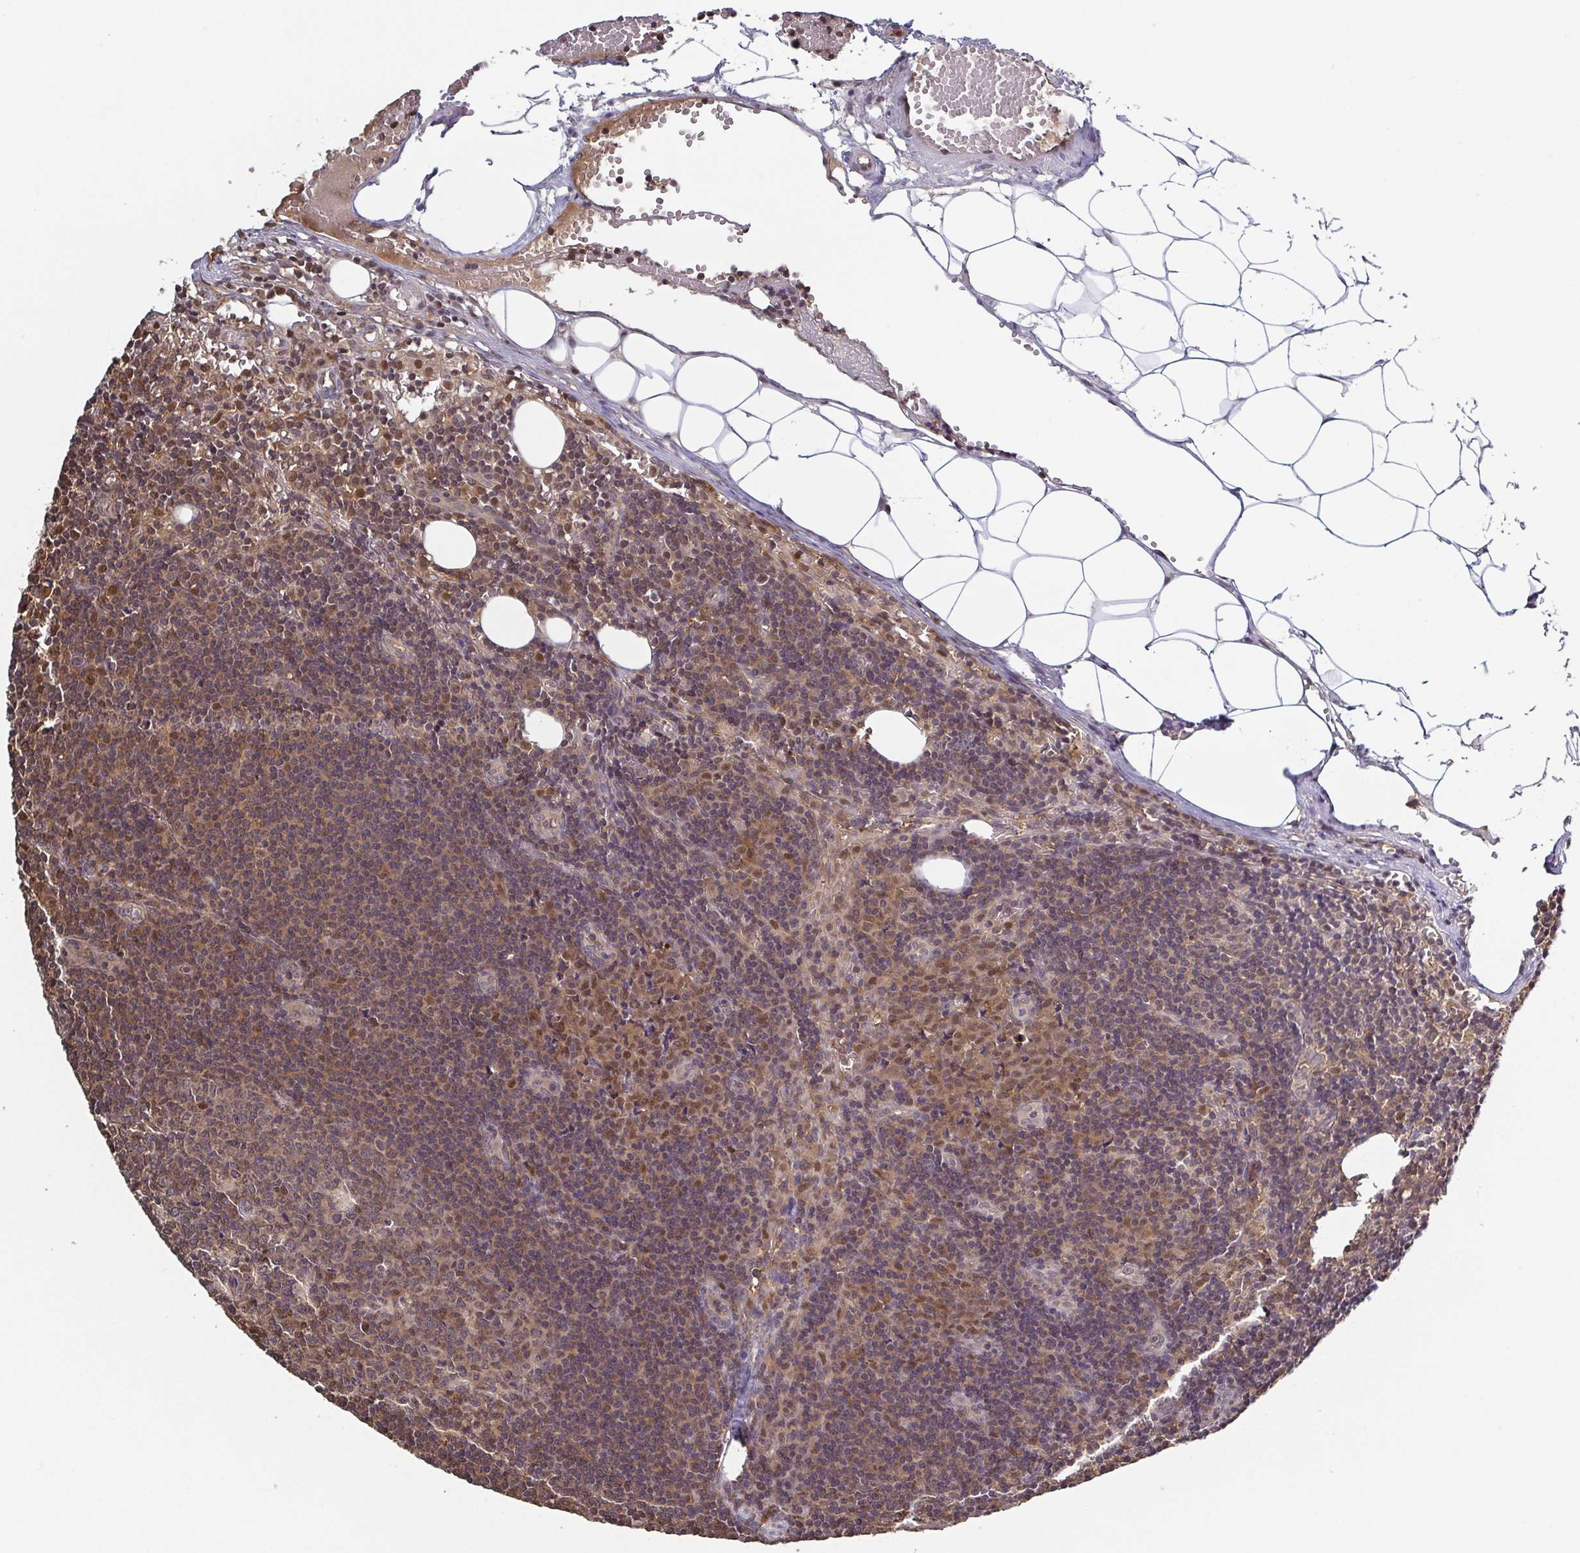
{"staining": {"intensity": "moderate", "quantity": "25%-75%", "location": "cytoplasmic/membranous,nuclear"}, "tissue": "lymph node", "cell_type": "Germinal center cells", "image_type": "normal", "snomed": [{"axis": "morphology", "description": "Normal tissue, NOS"}, {"axis": "topography", "description": "Lymph node"}], "caption": "Immunohistochemical staining of normal human lymph node shows 25%-75% levels of moderate cytoplasmic/membranous,nuclear protein positivity in about 25%-75% of germinal center cells. (DAB (3,3'-diaminobenzidine) IHC, brown staining for protein, blue staining for nuclei).", "gene": "PSMB9", "patient": {"sex": "female", "age": 41}}